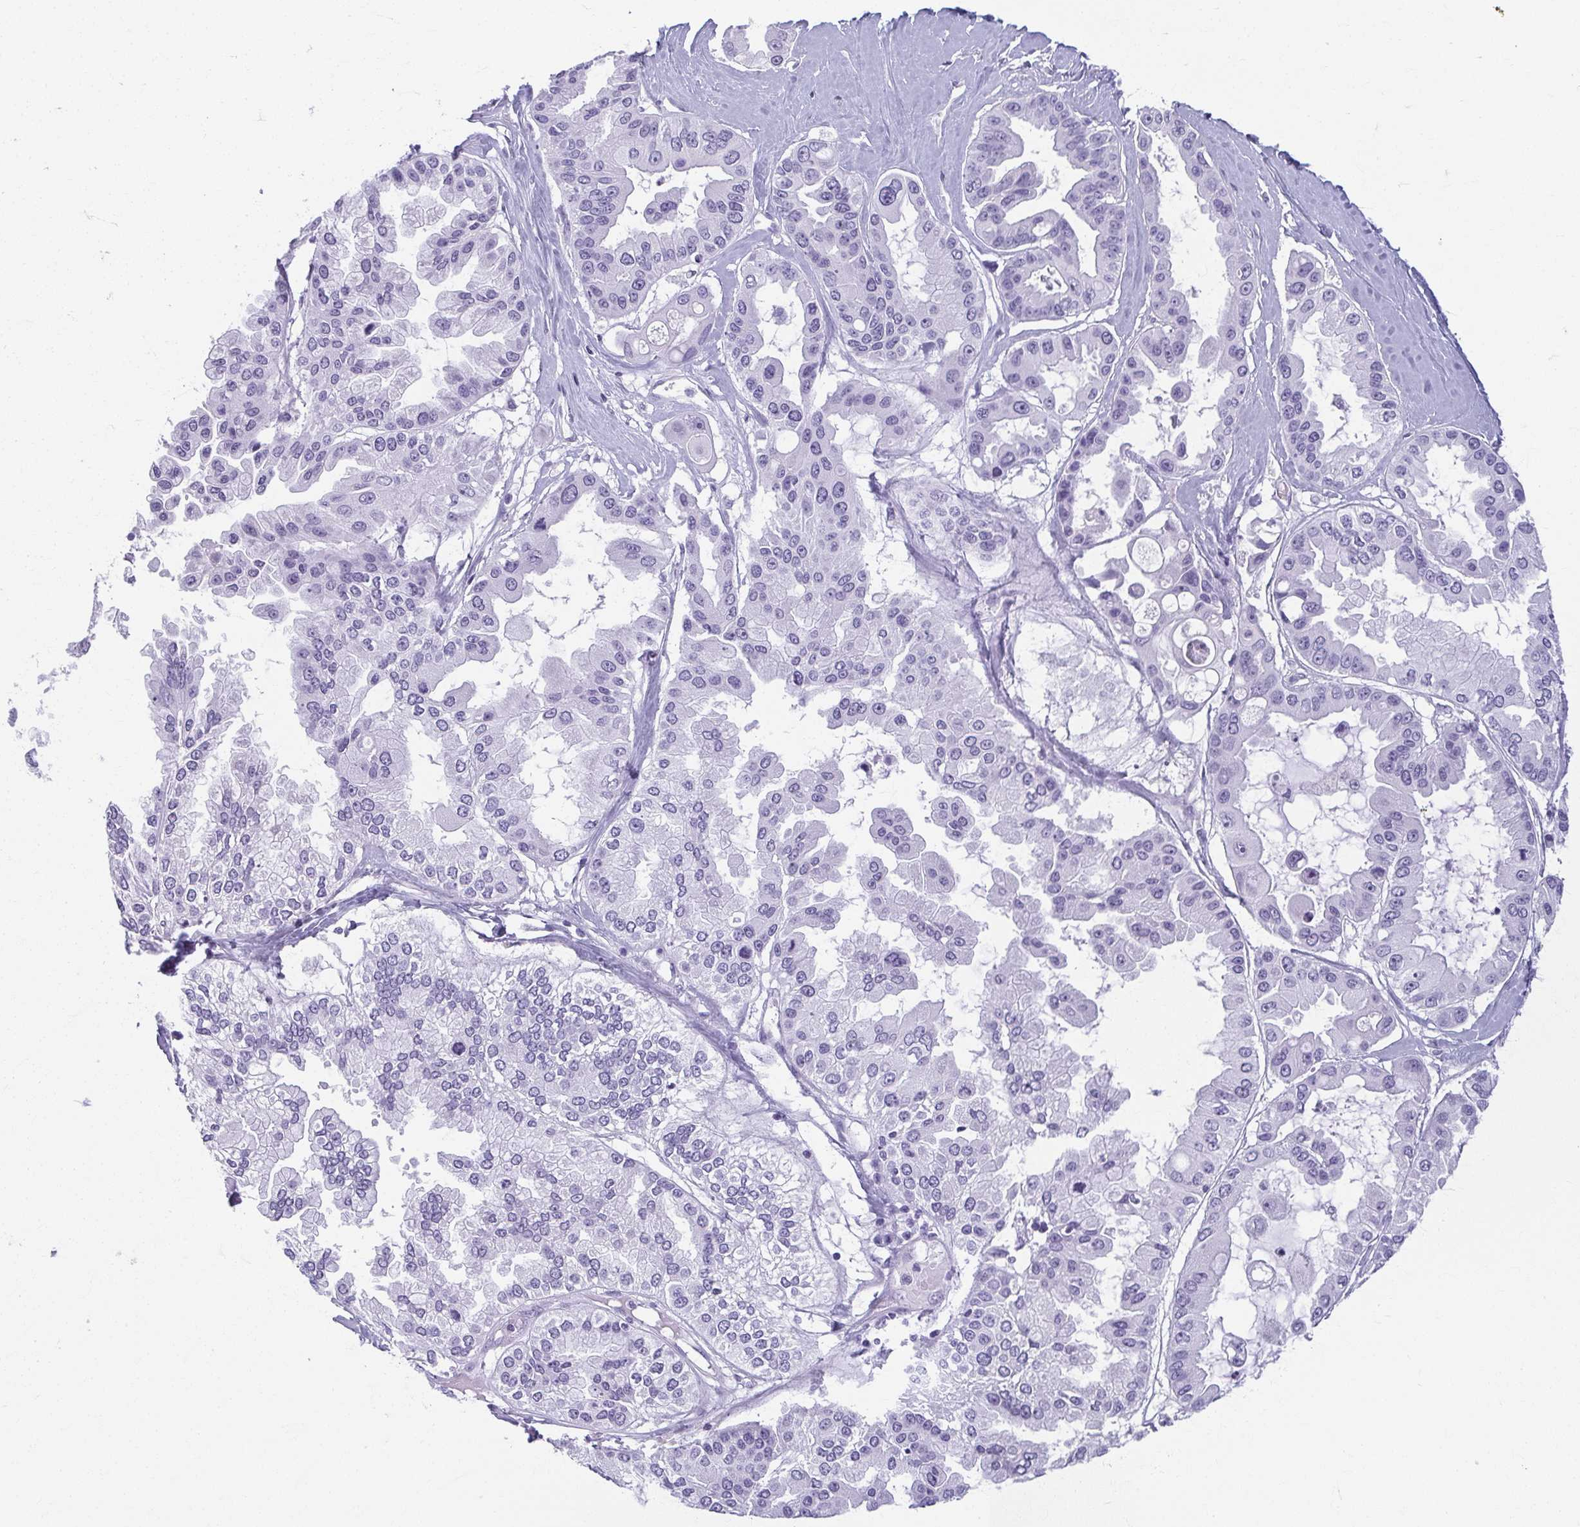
{"staining": {"intensity": "negative", "quantity": "none", "location": "none"}, "tissue": "ovarian cancer", "cell_type": "Tumor cells", "image_type": "cancer", "snomed": [{"axis": "morphology", "description": "Cystadenocarcinoma, serous, NOS"}, {"axis": "topography", "description": "Ovary"}], "caption": "This is an IHC histopathology image of ovarian cancer (serous cystadenocarcinoma). There is no staining in tumor cells.", "gene": "MOBP", "patient": {"sex": "female", "age": 56}}